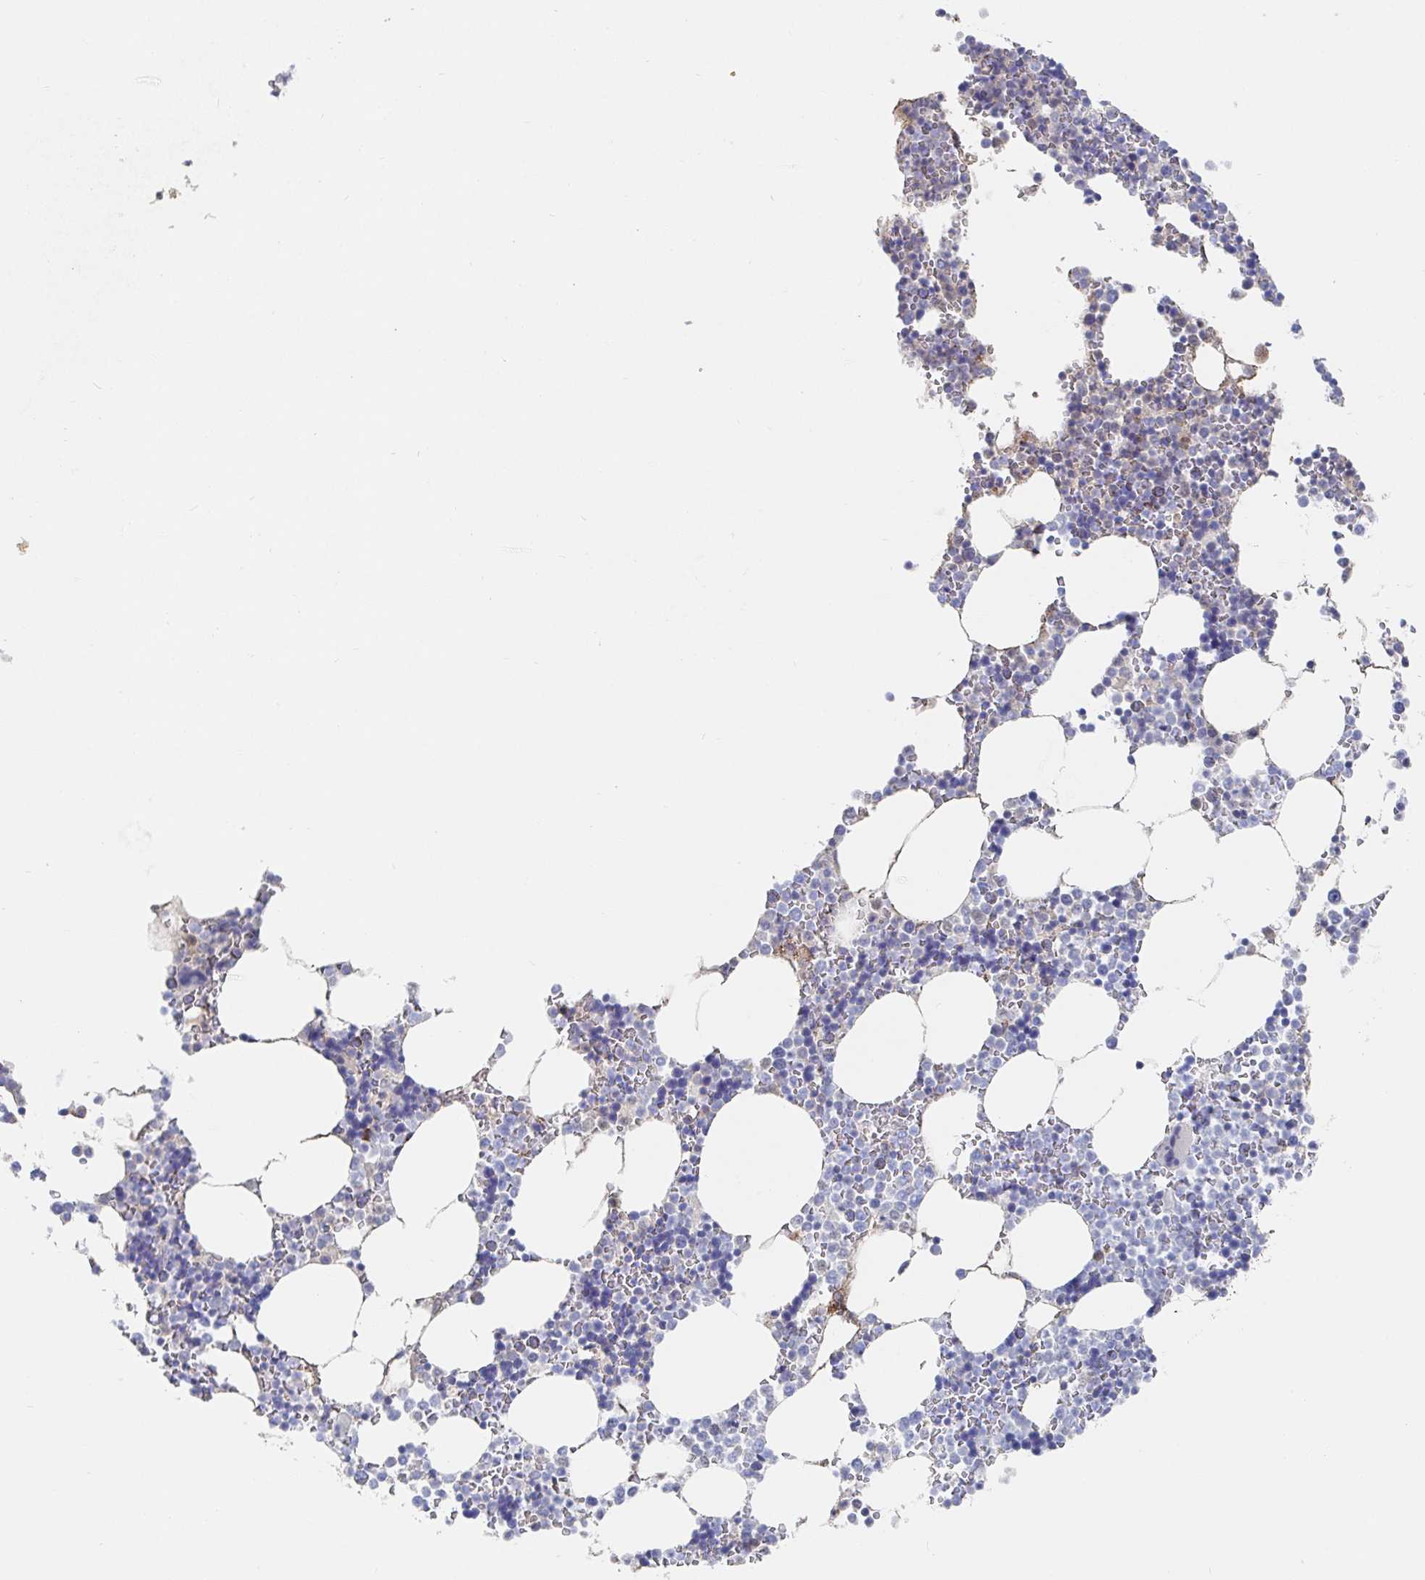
{"staining": {"intensity": "negative", "quantity": "none", "location": "none"}, "tissue": "bone marrow", "cell_type": "Hematopoietic cells", "image_type": "normal", "snomed": [{"axis": "morphology", "description": "Normal tissue, NOS"}, {"axis": "topography", "description": "Bone marrow"}], "caption": "The immunohistochemistry micrograph has no significant positivity in hematopoietic cells of bone marrow.", "gene": "ZNF100", "patient": {"sex": "female", "age": 42}}